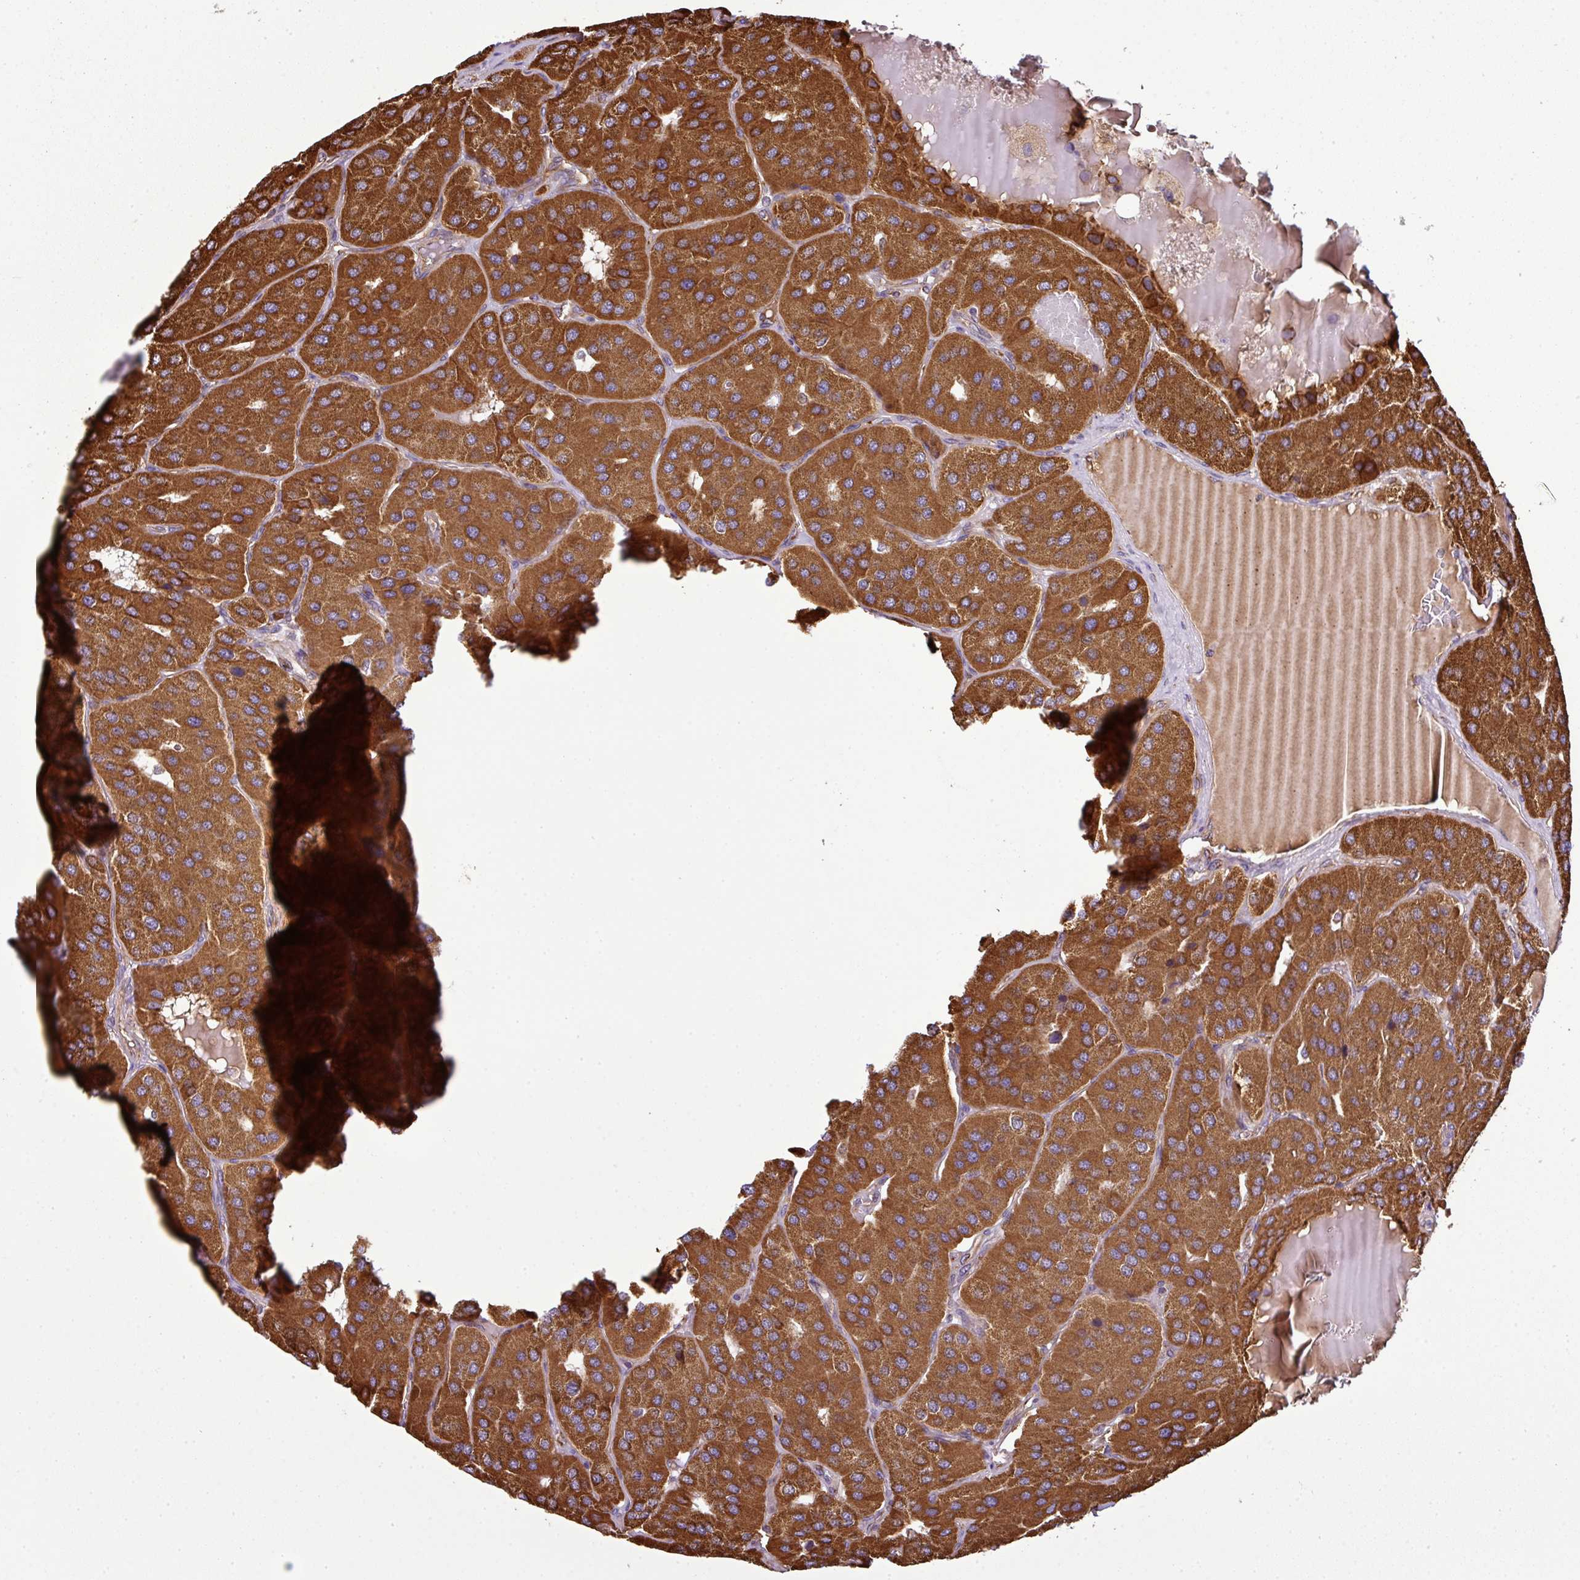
{"staining": {"intensity": "strong", "quantity": ">75%", "location": "cytoplasmic/membranous"}, "tissue": "parathyroid gland", "cell_type": "Glandular cells", "image_type": "normal", "snomed": [{"axis": "morphology", "description": "Normal tissue, NOS"}, {"axis": "morphology", "description": "Adenoma, NOS"}, {"axis": "topography", "description": "Parathyroid gland"}], "caption": "Immunohistochemistry (IHC) (DAB) staining of normal parathyroid gland displays strong cytoplasmic/membranous protein positivity in approximately >75% of glandular cells. Immunohistochemistry (IHC) stains the protein of interest in brown and the nuclei are stained blue.", "gene": "PRELID3B", "patient": {"sex": "female", "age": 86}}